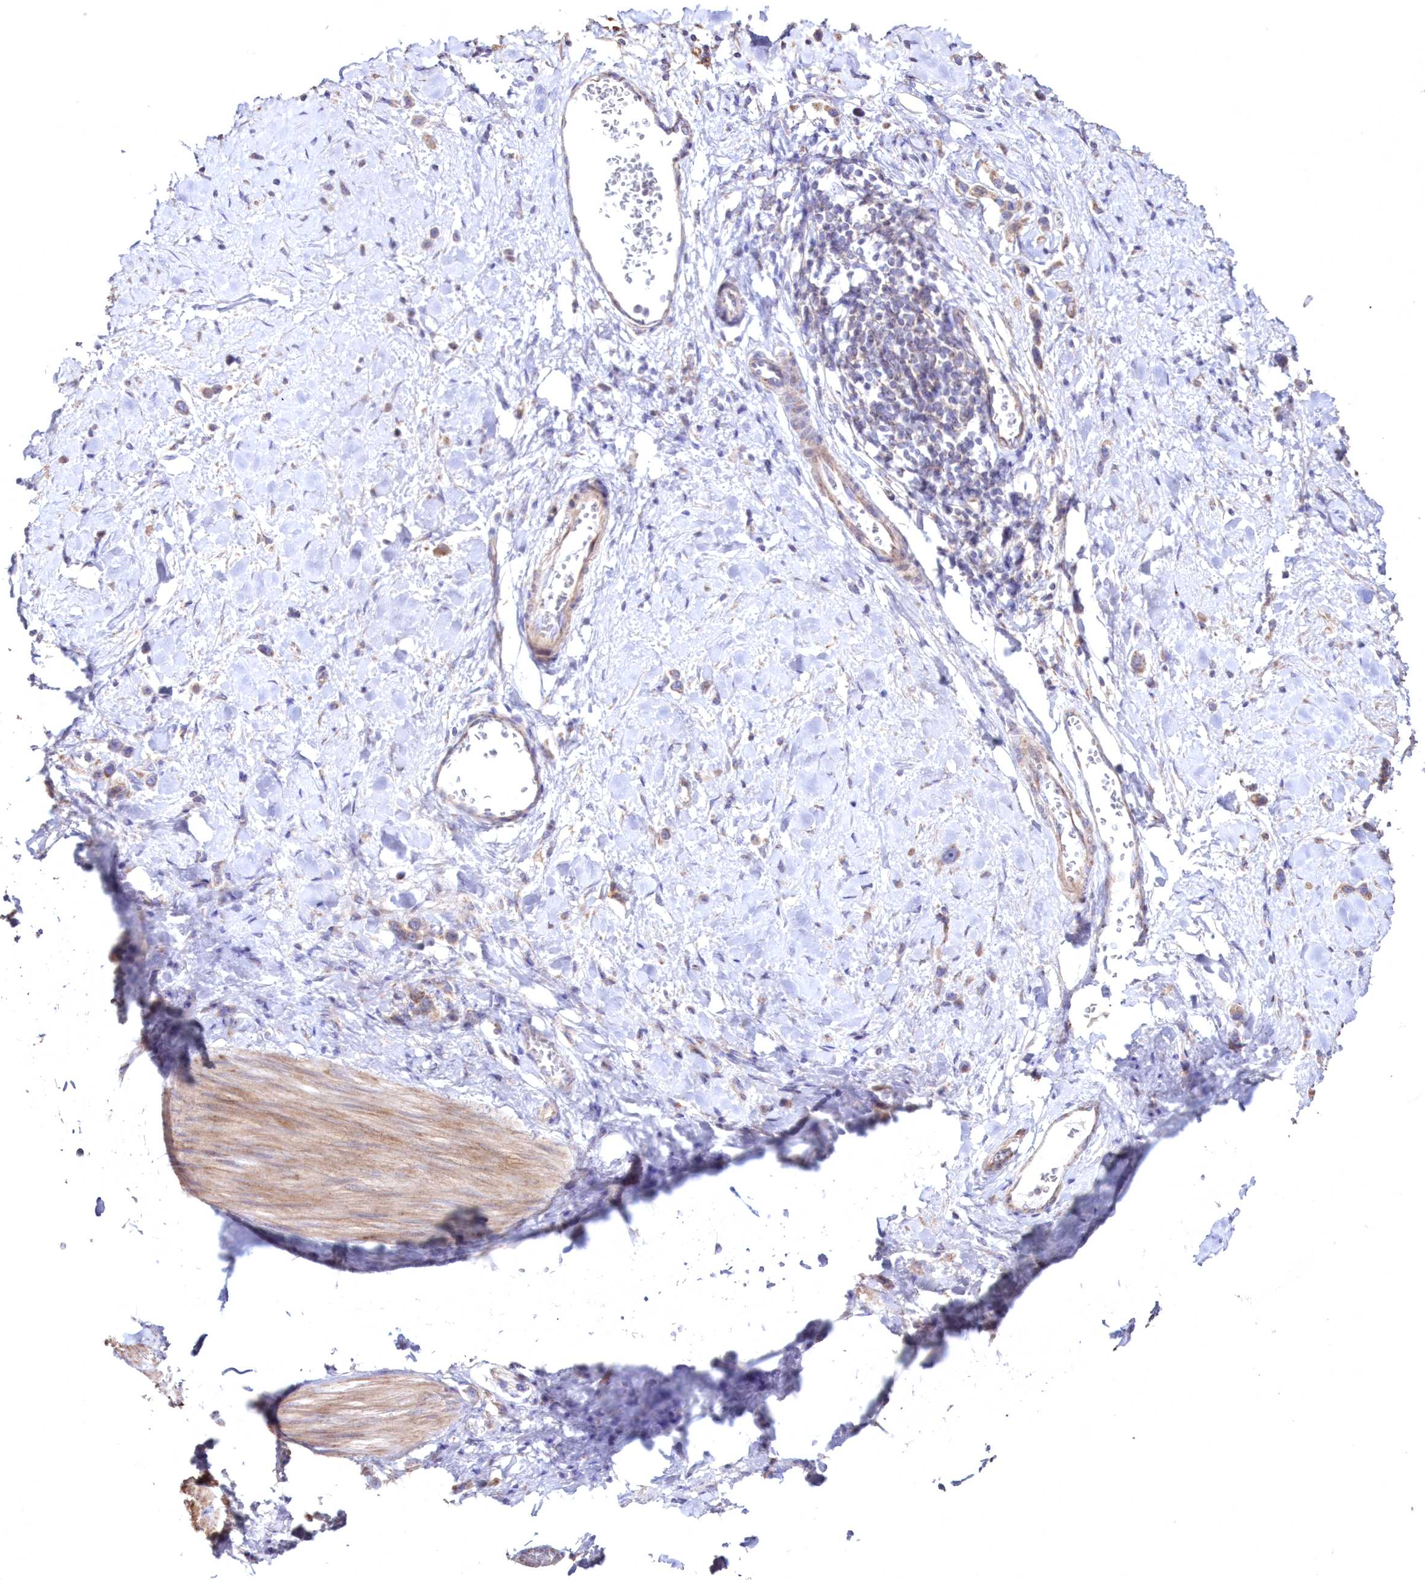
{"staining": {"intensity": "weak", "quantity": "25%-75%", "location": "cytoplasmic/membranous"}, "tissue": "stomach cancer", "cell_type": "Tumor cells", "image_type": "cancer", "snomed": [{"axis": "morphology", "description": "Adenocarcinoma, NOS"}, {"axis": "topography", "description": "Stomach"}], "caption": "An immunohistochemistry photomicrograph of tumor tissue is shown. Protein staining in brown labels weak cytoplasmic/membranous positivity in stomach cancer (adenocarcinoma) within tumor cells.", "gene": "HADHB", "patient": {"sex": "female", "age": 65}}